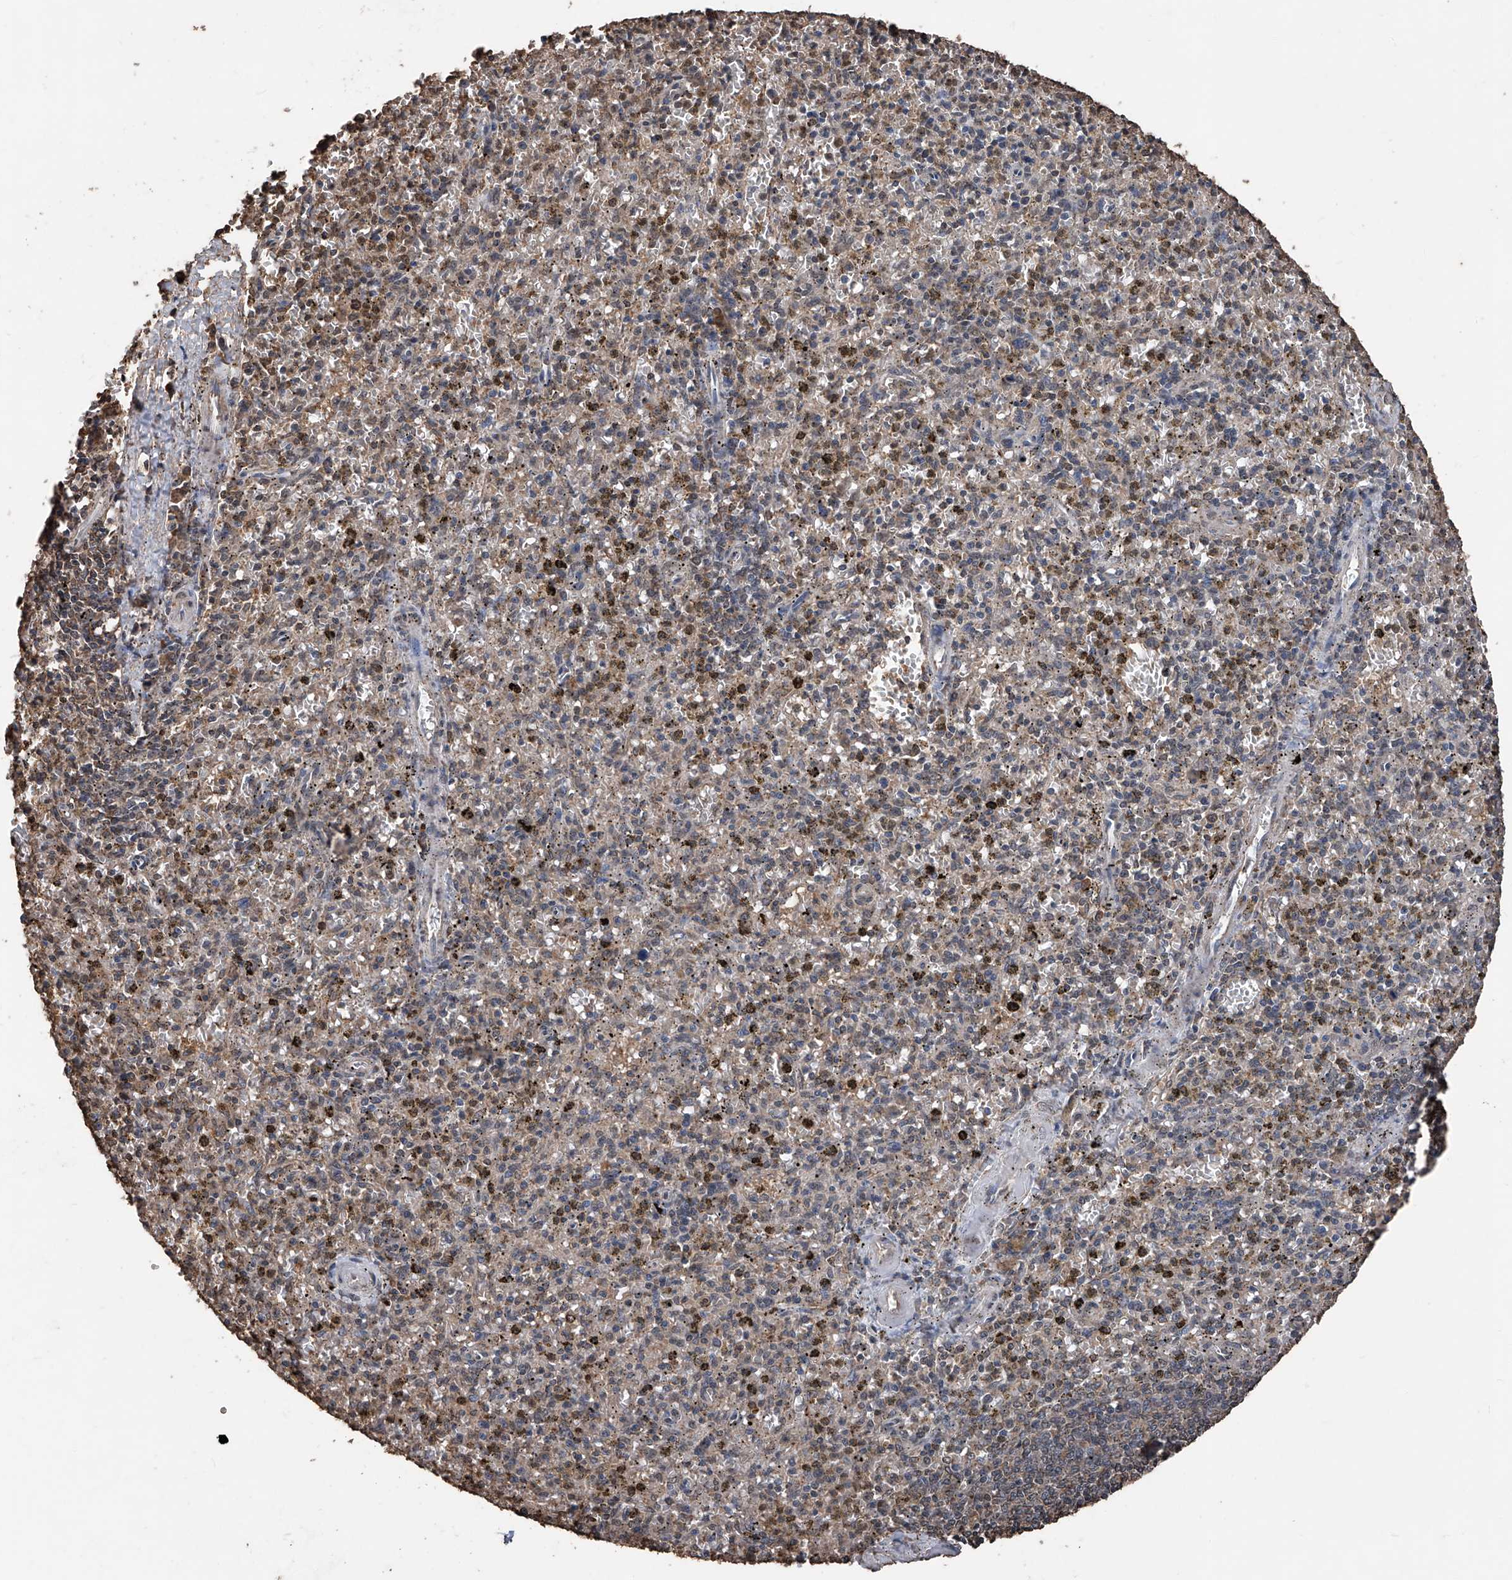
{"staining": {"intensity": "weak", "quantity": "25%-75%", "location": "cytoplasmic/membranous"}, "tissue": "spleen", "cell_type": "Cells in red pulp", "image_type": "normal", "snomed": [{"axis": "morphology", "description": "Normal tissue, NOS"}, {"axis": "topography", "description": "Spleen"}], "caption": "Protein positivity by immunohistochemistry (IHC) demonstrates weak cytoplasmic/membranous expression in about 25%-75% of cells in red pulp in benign spleen. The staining is performed using DAB brown chromogen to label protein expression. The nuclei are counter-stained blue using hematoxylin.", "gene": "STARD7", "patient": {"sex": "male", "age": 72}}